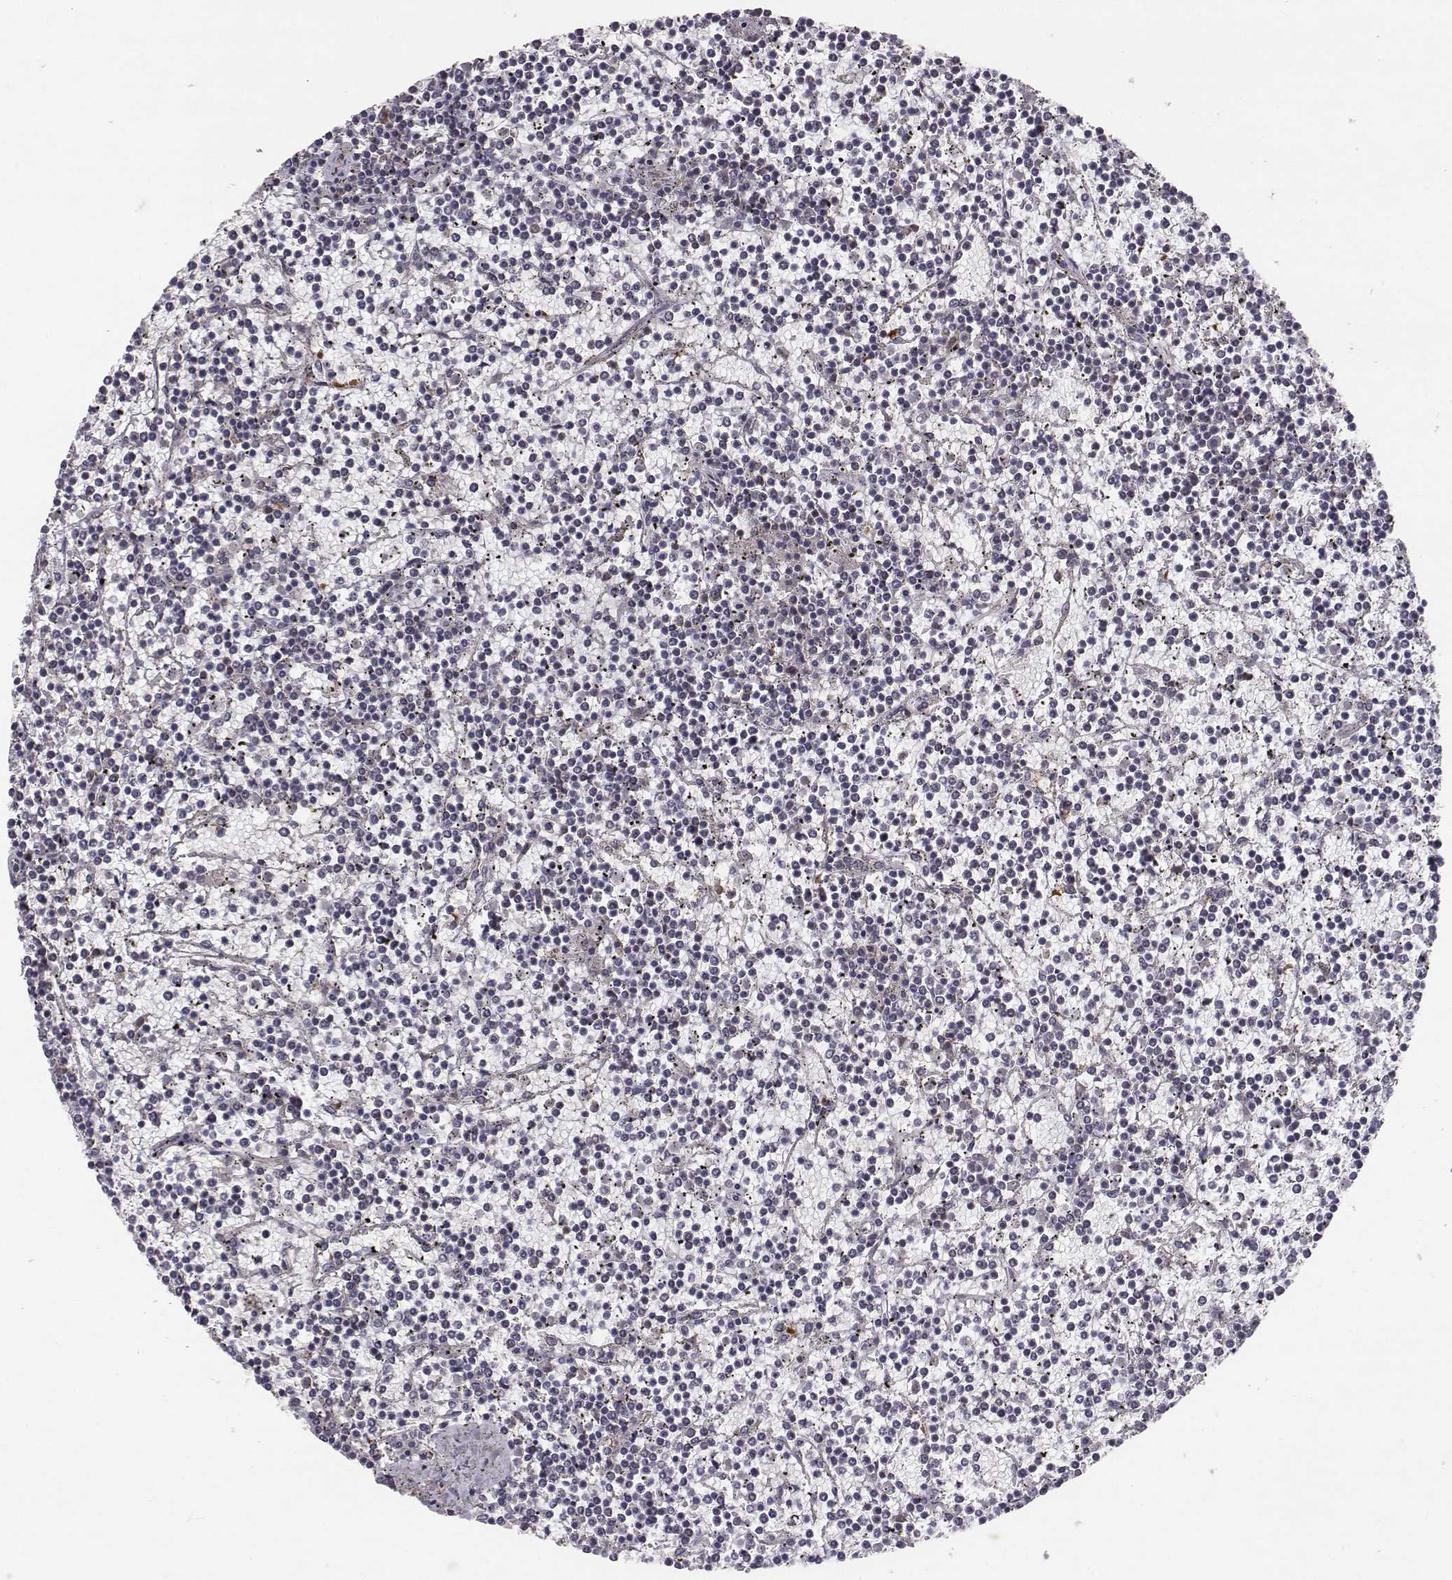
{"staining": {"intensity": "negative", "quantity": "none", "location": "none"}, "tissue": "lymphoma", "cell_type": "Tumor cells", "image_type": "cancer", "snomed": [{"axis": "morphology", "description": "Malignant lymphoma, non-Hodgkin's type, Low grade"}, {"axis": "topography", "description": "Spleen"}], "caption": "Immunohistochemical staining of human lymphoma displays no significant expression in tumor cells. The staining is performed using DAB (3,3'-diaminobenzidine) brown chromogen with nuclei counter-stained in using hematoxylin.", "gene": "PTPRG", "patient": {"sex": "female", "age": 19}}